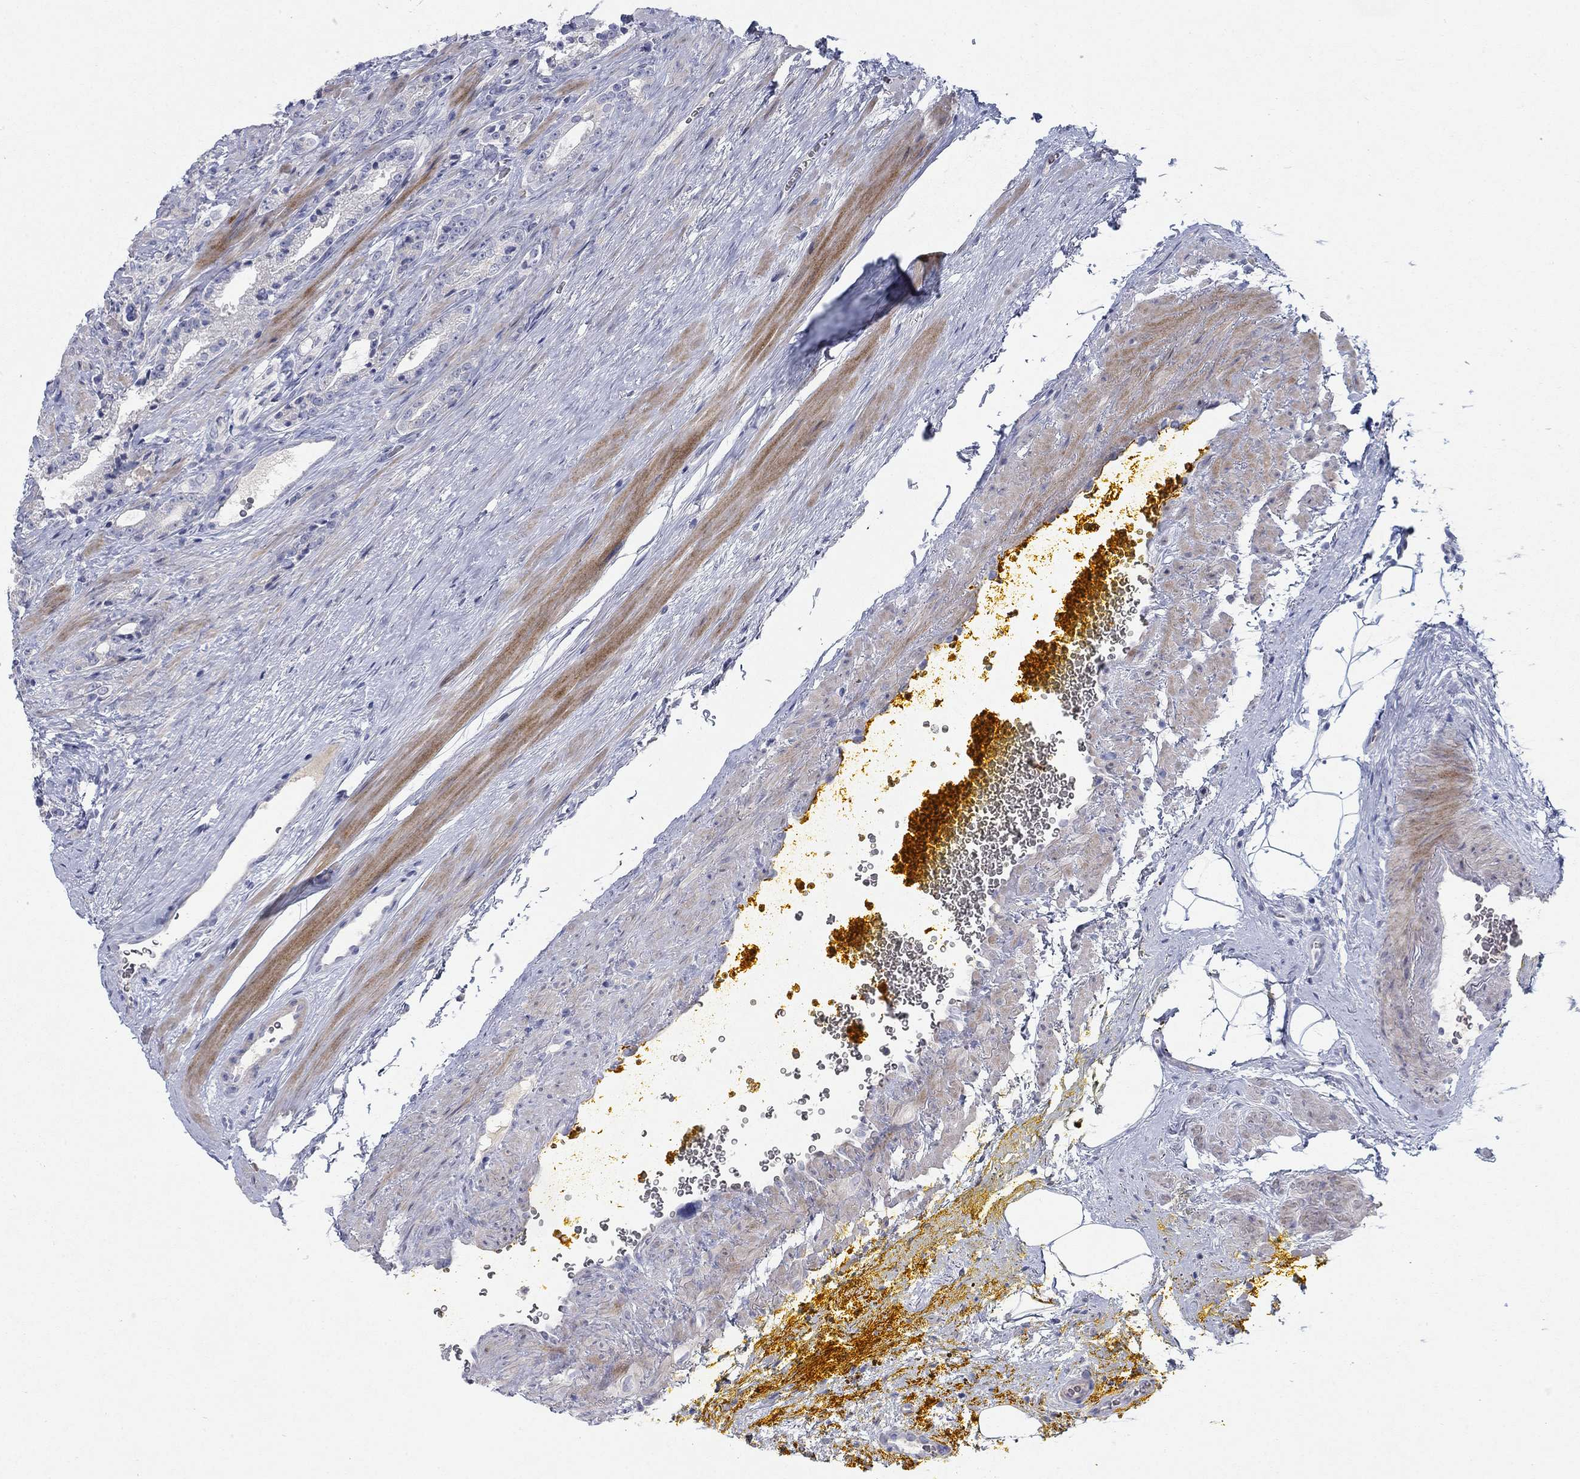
{"staining": {"intensity": "negative", "quantity": "none", "location": "none"}, "tissue": "prostate cancer", "cell_type": "Tumor cells", "image_type": "cancer", "snomed": [{"axis": "morphology", "description": "Adenocarcinoma, NOS"}, {"axis": "topography", "description": "Prostate"}], "caption": "DAB immunohistochemical staining of adenocarcinoma (prostate) displays no significant expression in tumor cells. (Brightfield microscopy of DAB immunohistochemistry (IHC) at high magnification).", "gene": "TMEM249", "patient": {"sex": "male", "age": 67}}